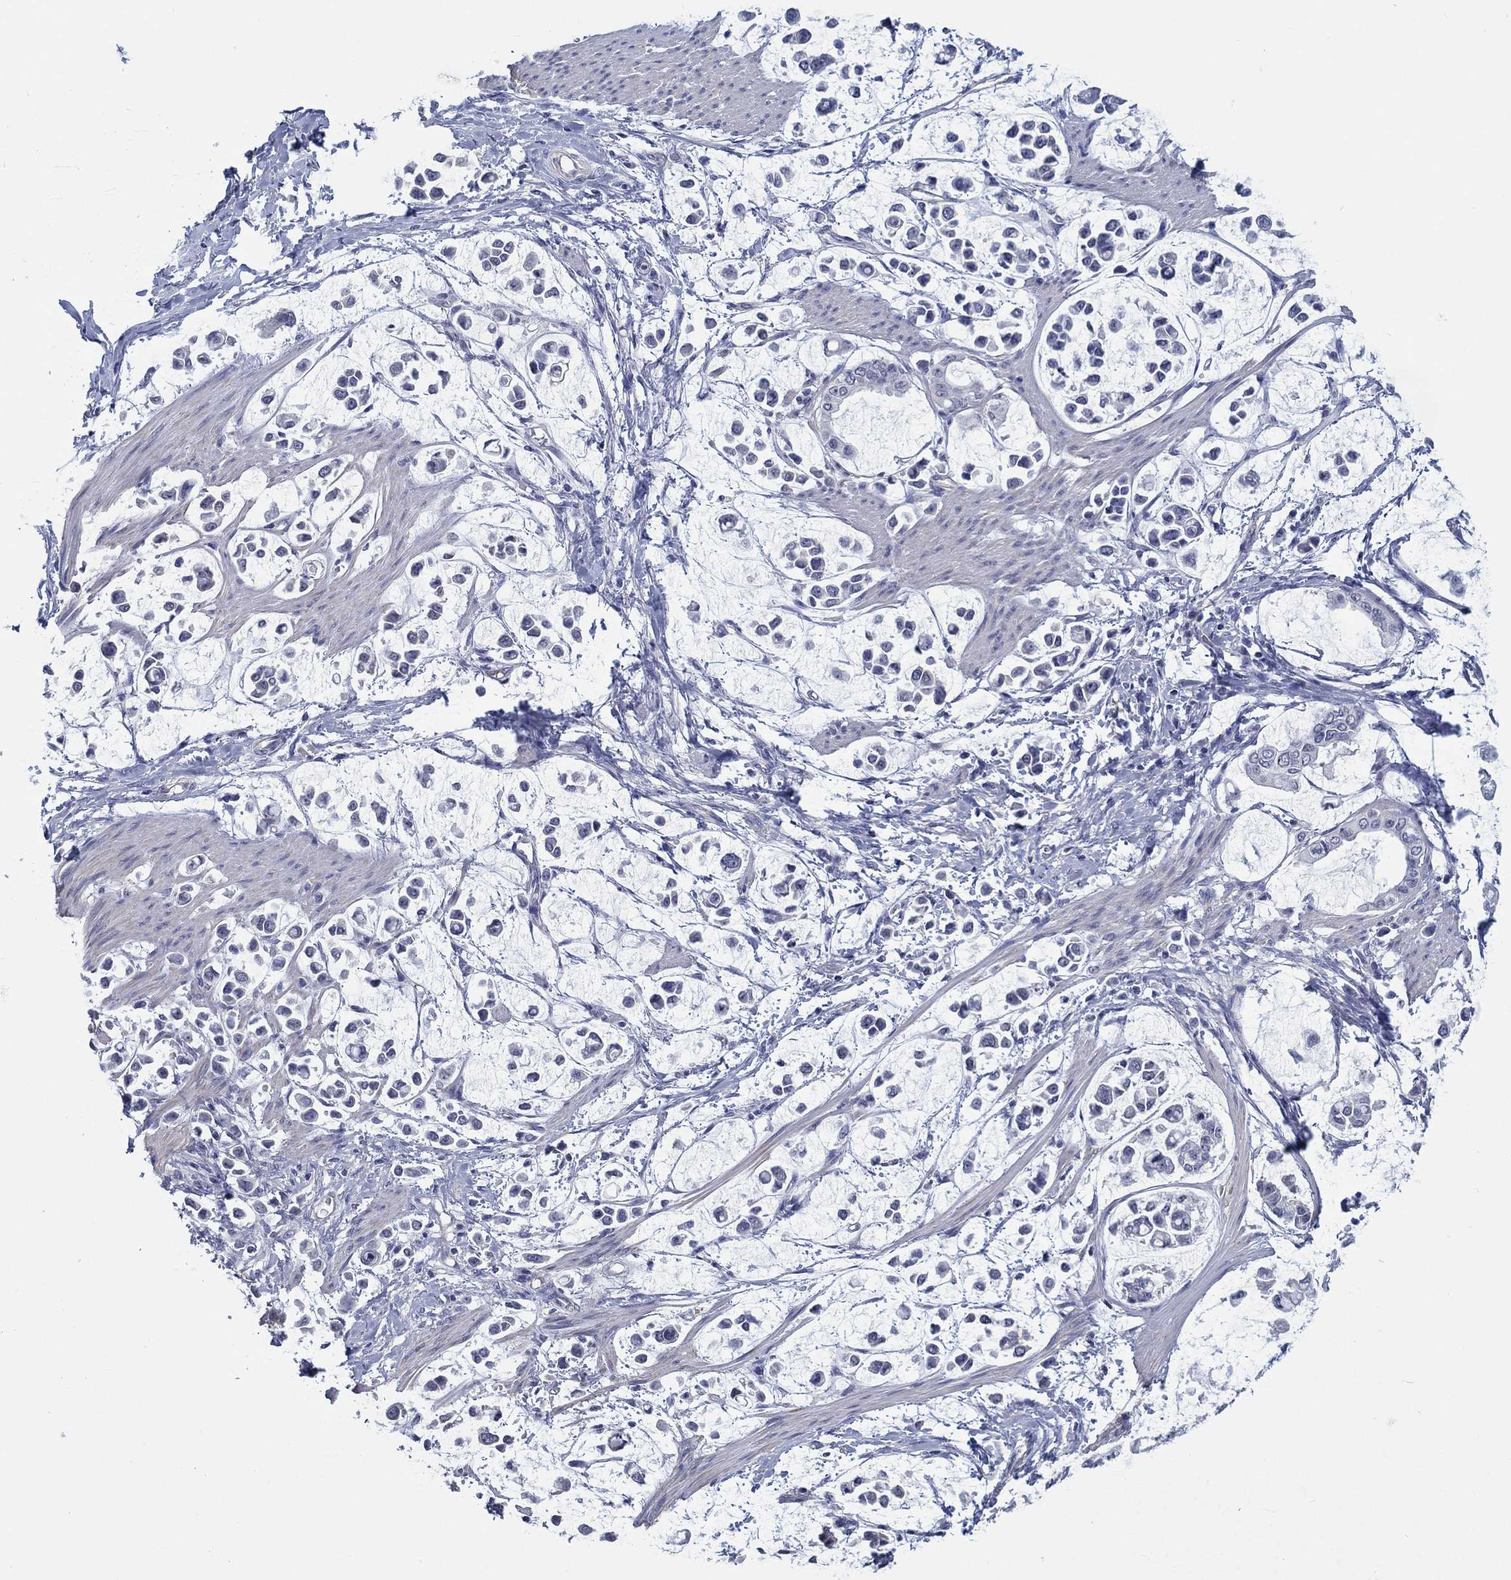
{"staining": {"intensity": "negative", "quantity": "none", "location": "none"}, "tissue": "stomach cancer", "cell_type": "Tumor cells", "image_type": "cancer", "snomed": [{"axis": "morphology", "description": "Adenocarcinoma, NOS"}, {"axis": "topography", "description": "Stomach"}], "caption": "Immunohistochemical staining of human adenocarcinoma (stomach) exhibits no significant positivity in tumor cells.", "gene": "CRYGD", "patient": {"sex": "male", "age": 82}}